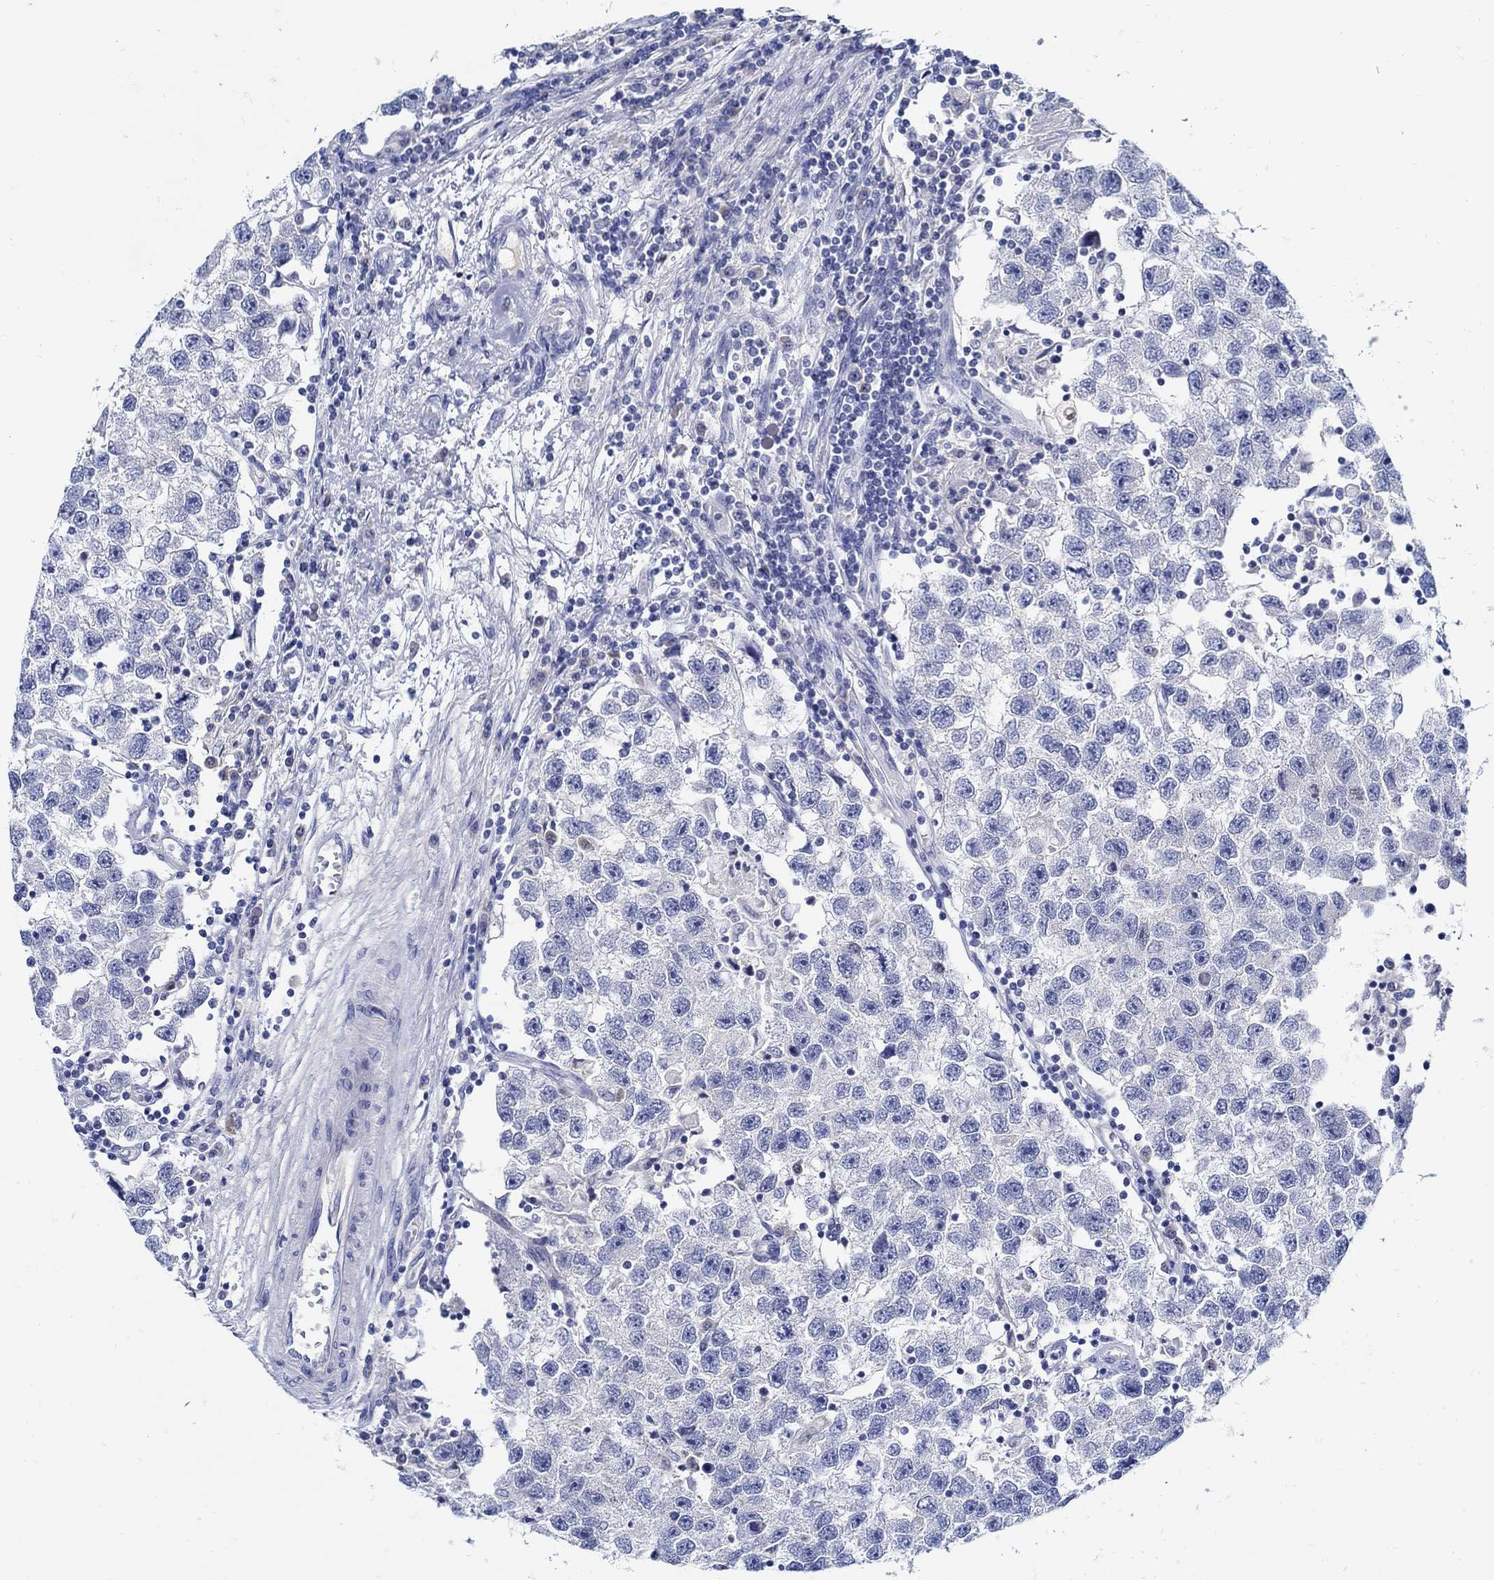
{"staining": {"intensity": "negative", "quantity": "none", "location": "none"}, "tissue": "testis cancer", "cell_type": "Tumor cells", "image_type": "cancer", "snomed": [{"axis": "morphology", "description": "Seminoma, NOS"}, {"axis": "topography", "description": "Testis"}], "caption": "Tumor cells are negative for brown protein staining in testis seminoma. (DAB IHC with hematoxylin counter stain).", "gene": "PAX9", "patient": {"sex": "male", "age": 26}}